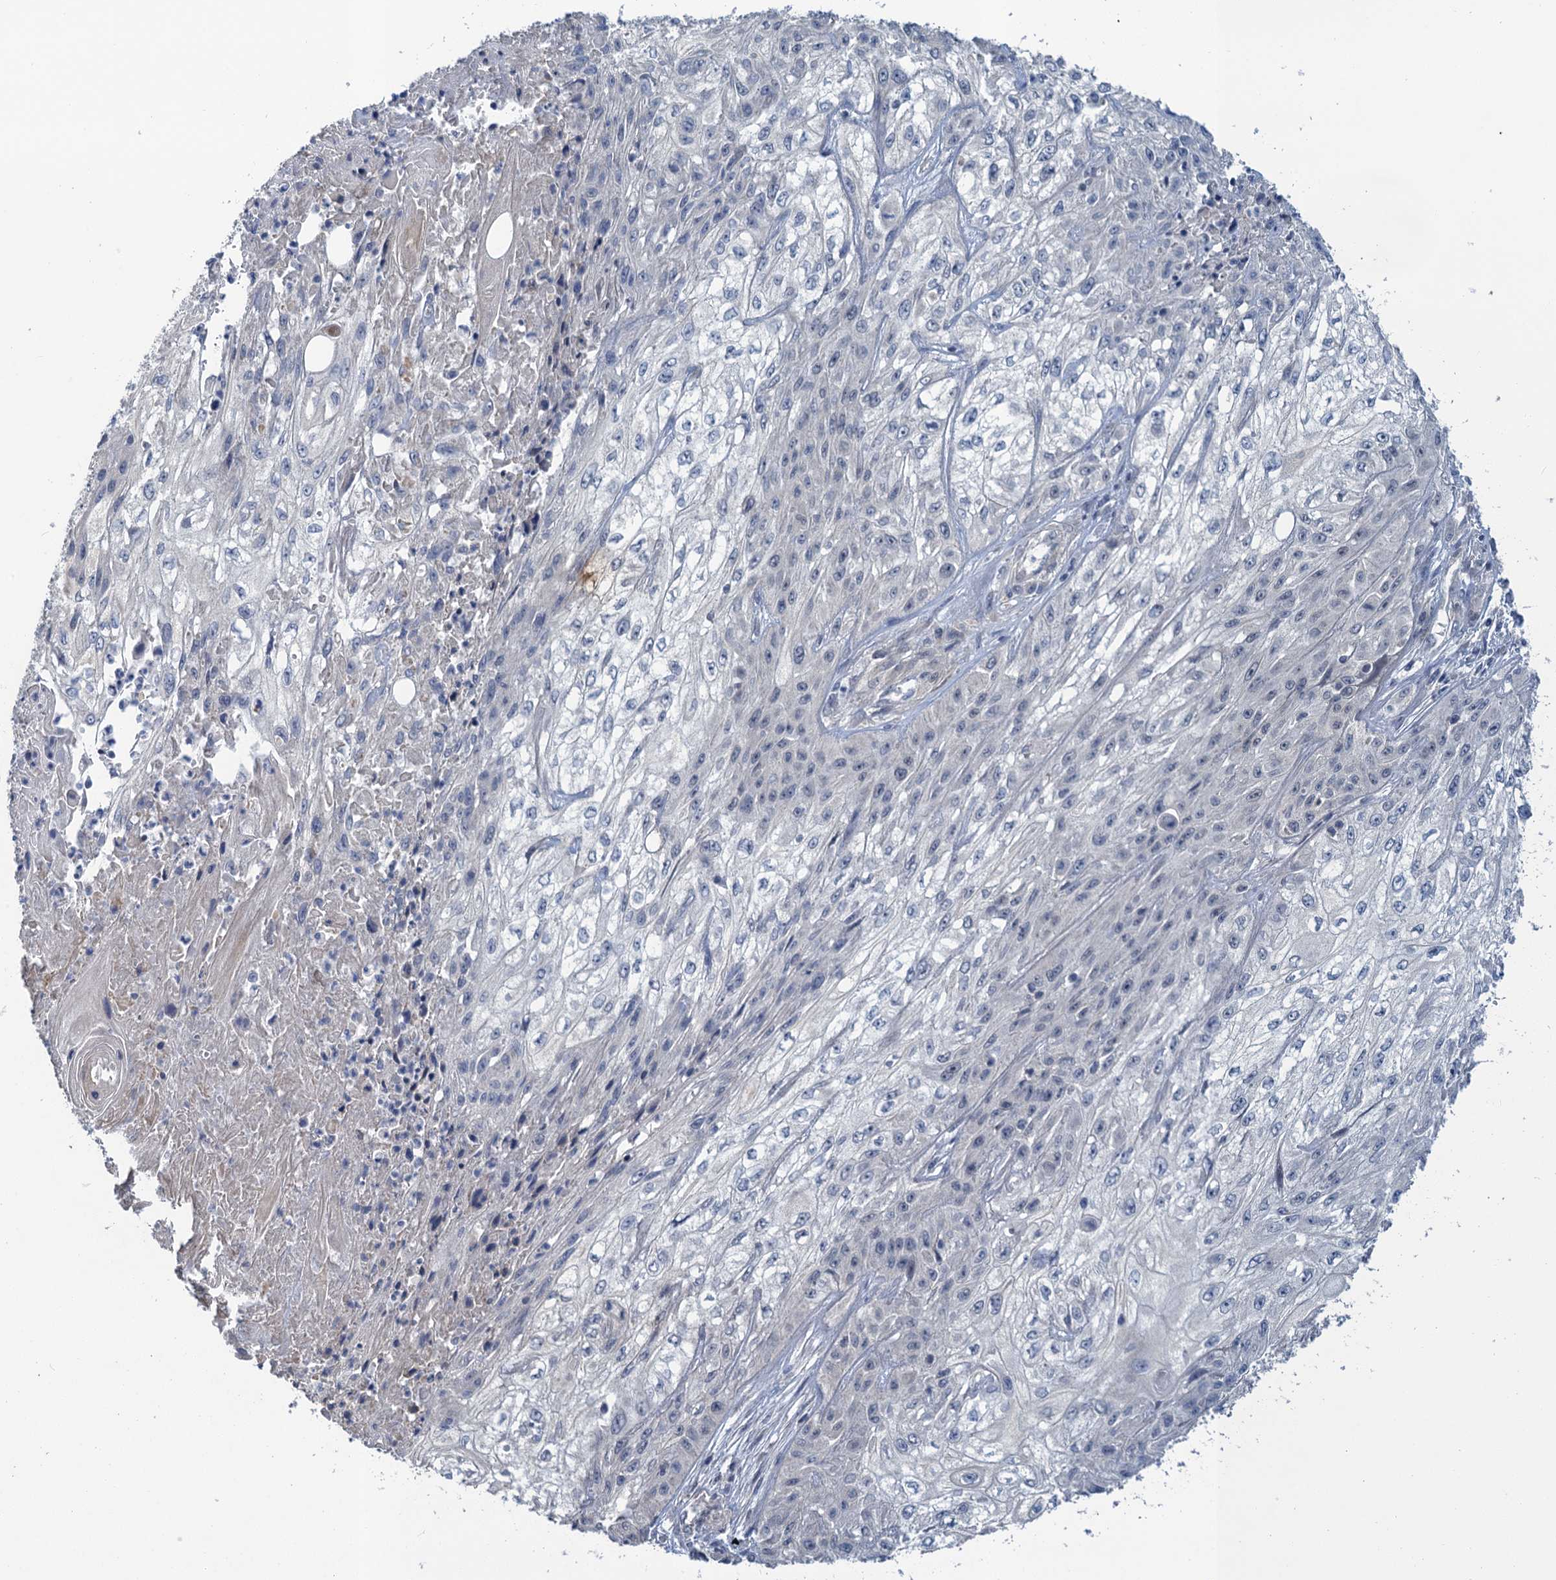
{"staining": {"intensity": "negative", "quantity": "none", "location": "none"}, "tissue": "skin cancer", "cell_type": "Tumor cells", "image_type": "cancer", "snomed": [{"axis": "morphology", "description": "Squamous cell carcinoma, NOS"}, {"axis": "morphology", "description": "Squamous cell carcinoma, metastatic, NOS"}, {"axis": "topography", "description": "Skin"}, {"axis": "topography", "description": "Lymph node"}], "caption": "Image shows no protein positivity in tumor cells of squamous cell carcinoma (skin) tissue. (Brightfield microscopy of DAB immunohistochemistry (IHC) at high magnification).", "gene": "MRFAP1", "patient": {"sex": "male", "age": 75}}